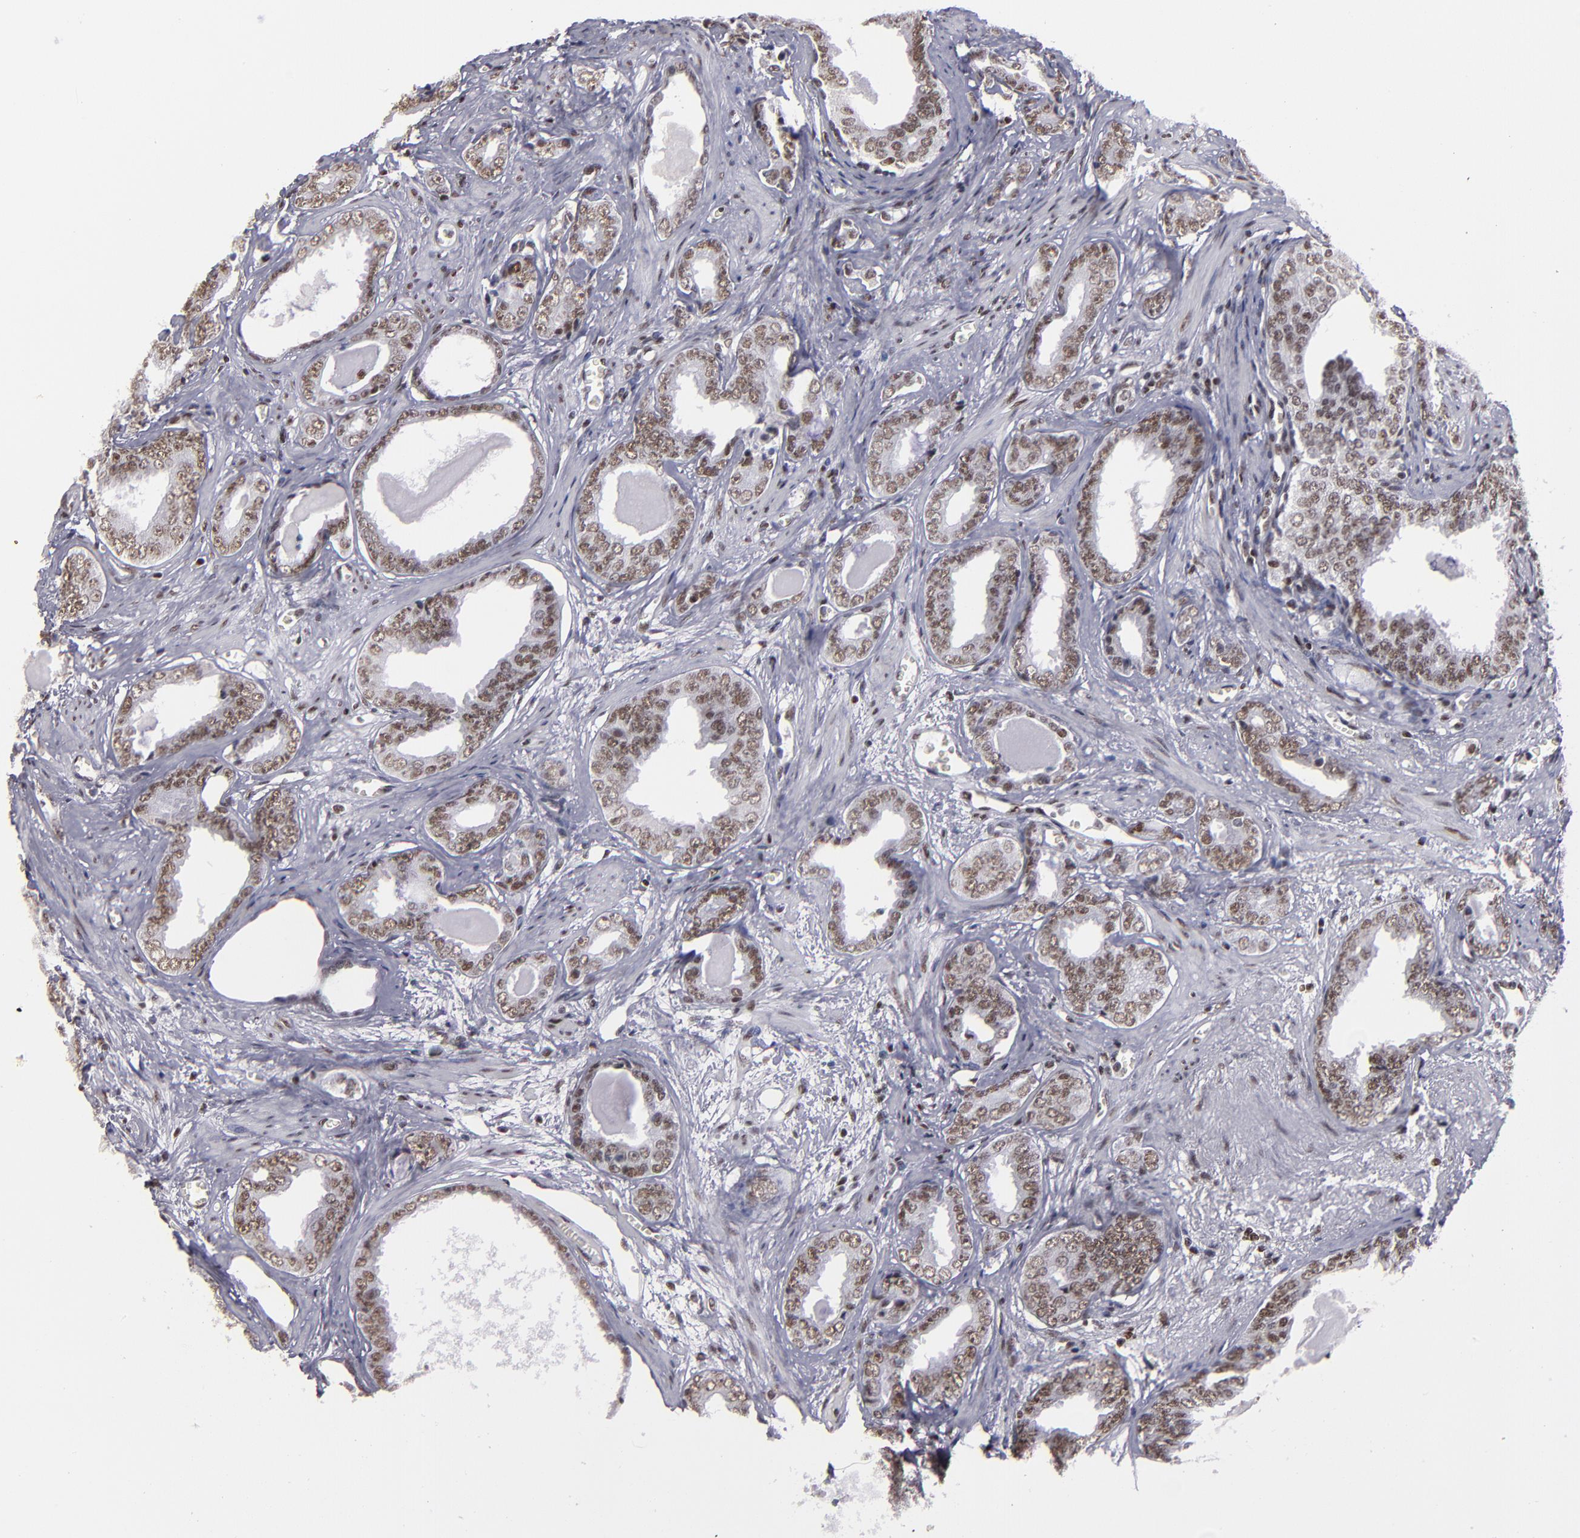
{"staining": {"intensity": "moderate", "quantity": ">75%", "location": "nuclear"}, "tissue": "prostate cancer", "cell_type": "Tumor cells", "image_type": "cancer", "snomed": [{"axis": "morphology", "description": "Adenocarcinoma, Medium grade"}, {"axis": "topography", "description": "Prostate"}], "caption": "A micrograph showing moderate nuclear expression in about >75% of tumor cells in adenocarcinoma (medium-grade) (prostate), as visualized by brown immunohistochemical staining.", "gene": "TERF2", "patient": {"sex": "male", "age": 79}}